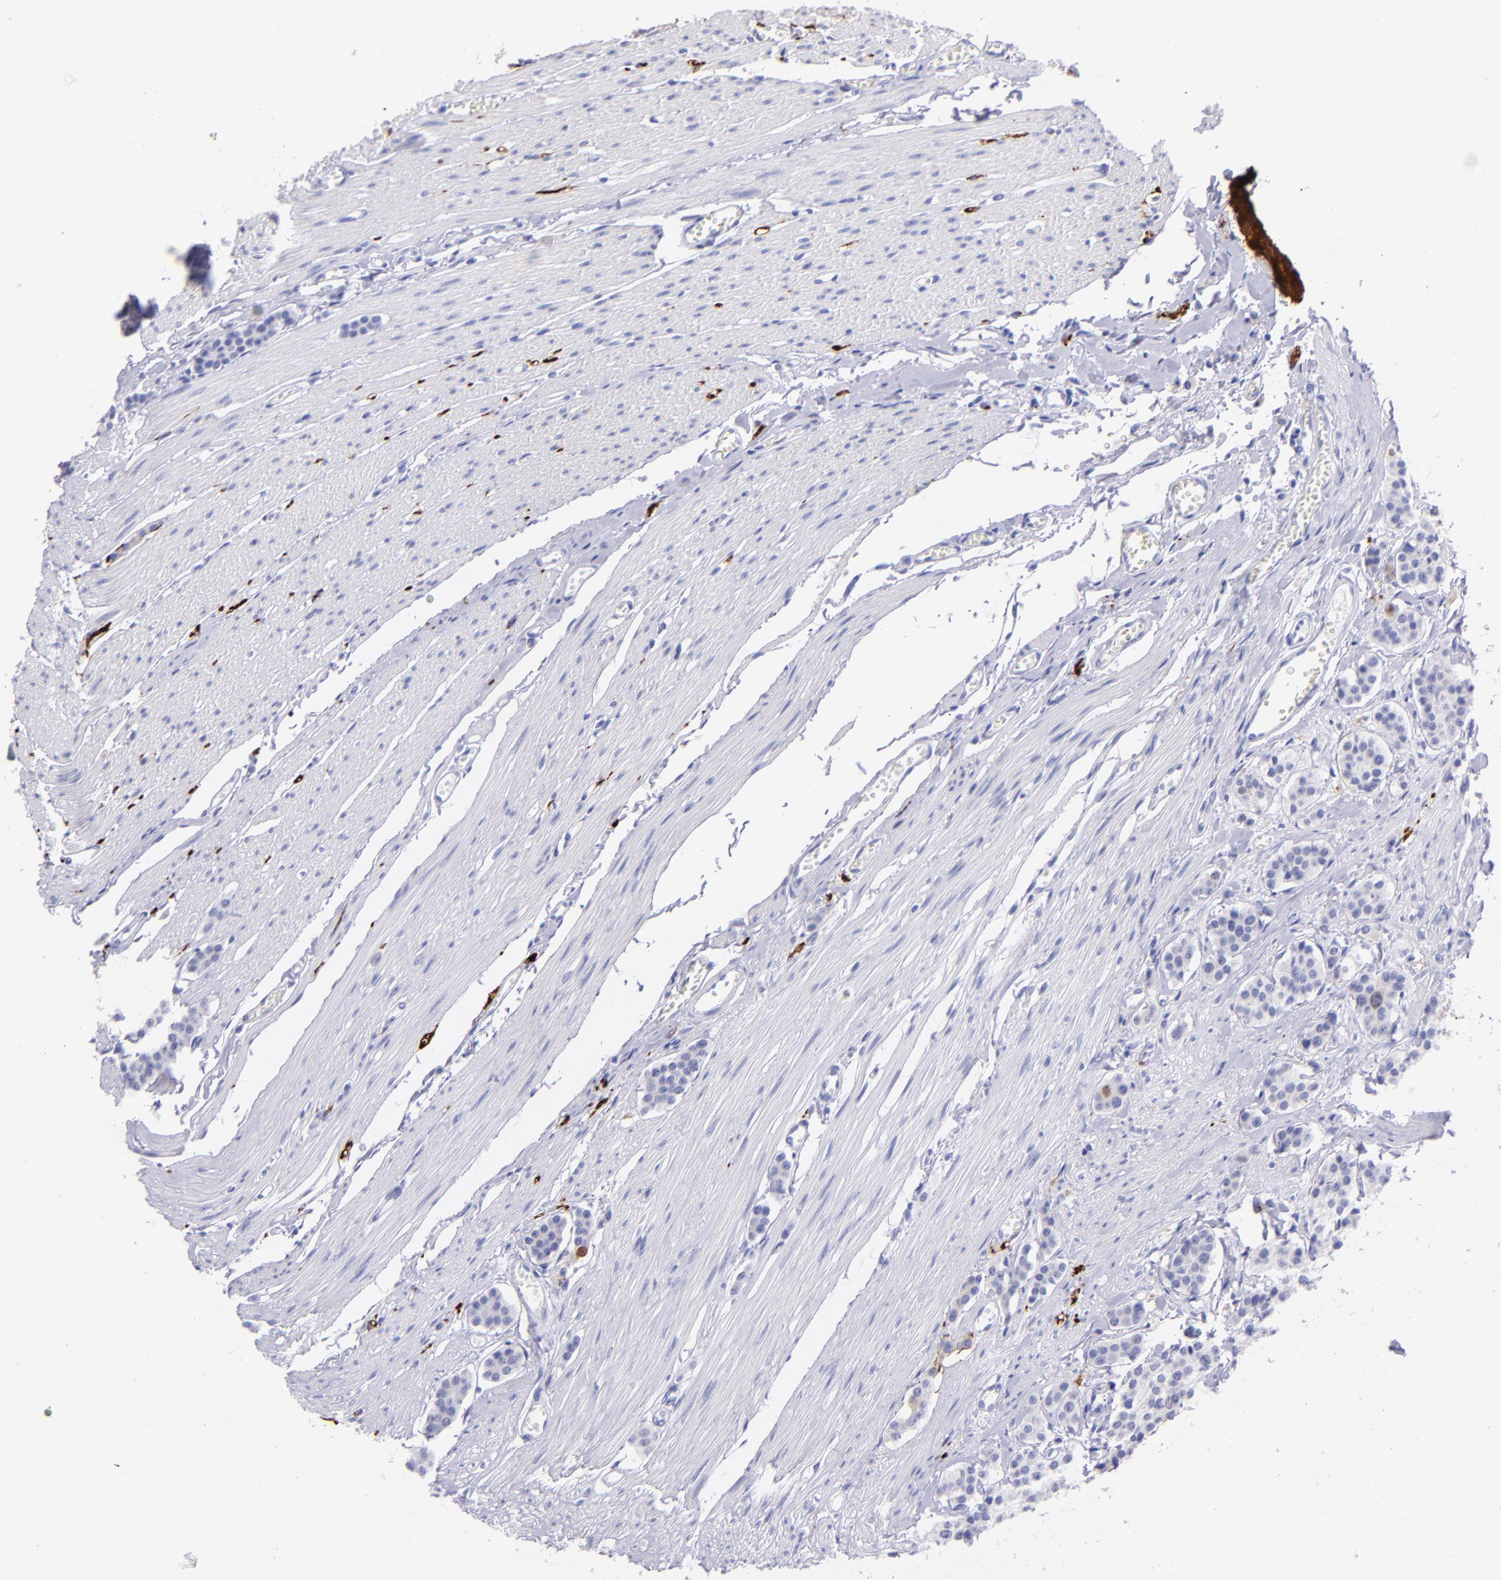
{"staining": {"intensity": "negative", "quantity": "none", "location": "none"}, "tissue": "carcinoid", "cell_type": "Tumor cells", "image_type": "cancer", "snomed": [{"axis": "morphology", "description": "Carcinoid, malignant, NOS"}, {"axis": "topography", "description": "Small intestine"}], "caption": "An immunohistochemistry histopathology image of carcinoid (malignant) is shown. There is no staining in tumor cells of carcinoid (malignant). (Stains: DAB (3,3'-diaminobenzidine) IHC with hematoxylin counter stain, Microscopy: brightfield microscopy at high magnification).", "gene": "UCHL1", "patient": {"sex": "male", "age": 60}}